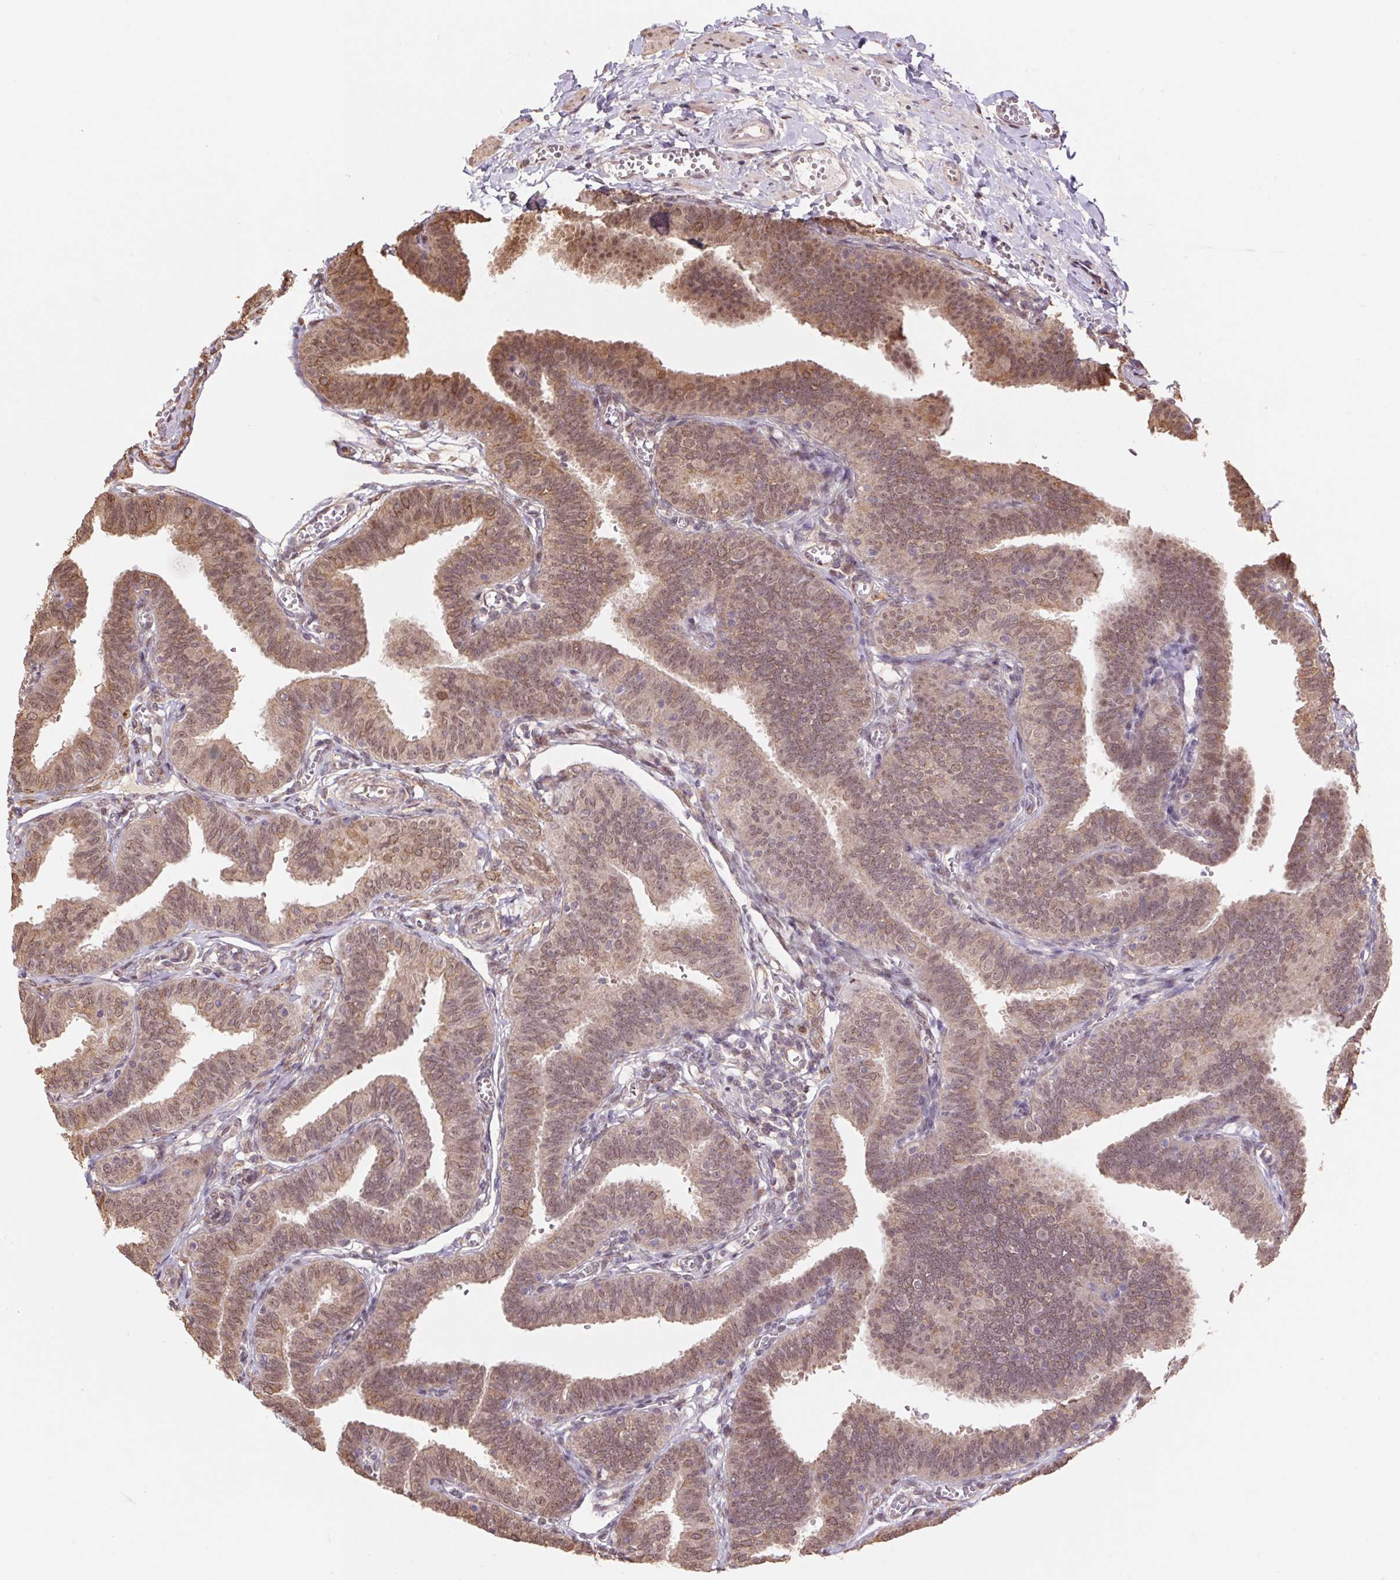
{"staining": {"intensity": "weak", "quantity": ">75%", "location": "cytoplasmic/membranous,nuclear"}, "tissue": "fallopian tube", "cell_type": "Glandular cells", "image_type": "normal", "snomed": [{"axis": "morphology", "description": "Normal tissue, NOS"}, {"axis": "topography", "description": "Fallopian tube"}], "caption": "Immunohistochemistry of normal fallopian tube displays low levels of weak cytoplasmic/membranous,nuclear expression in approximately >75% of glandular cells. (Stains: DAB in brown, nuclei in blue, Microscopy: brightfield microscopy at high magnification).", "gene": "CUTA", "patient": {"sex": "female", "age": 25}}